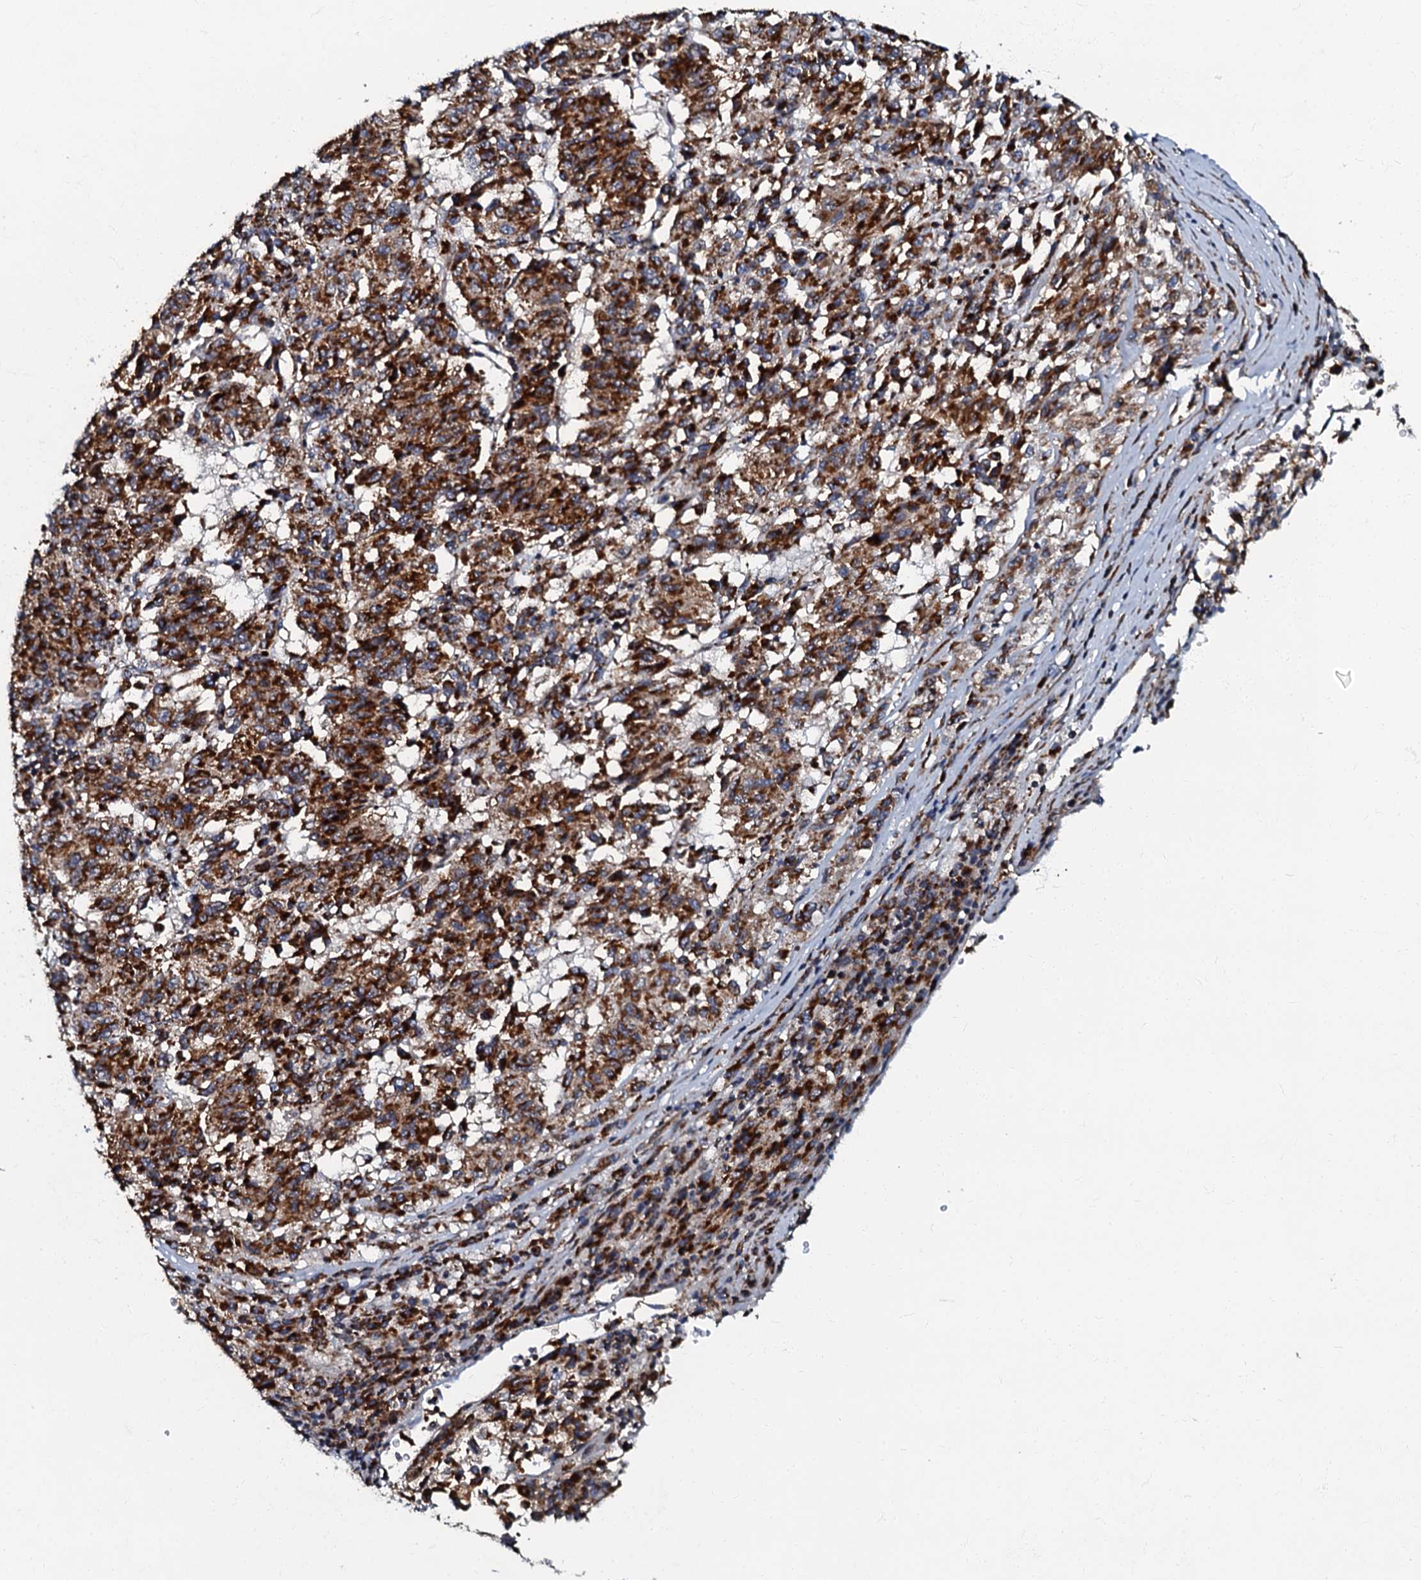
{"staining": {"intensity": "strong", "quantity": ">75%", "location": "cytoplasmic/membranous"}, "tissue": "melanoma", "cell_type": "Tumor cells", "image_type": "cancer", "snomed": [{"axis": "morphology", "description": "Malignant melanoma, Metastatic site"}, {"axis": "topography", "description": "Lung"}], "caption": "Immunohistochemistry (IHC) image of melanoma stained for a protein (brown), which reveals high levels of strong cytoplasmic/membranous positivity in approximately >75% of tumor cells.", "gene": "NDUFA12", "patient": {"sex": "male", "age": 64}}